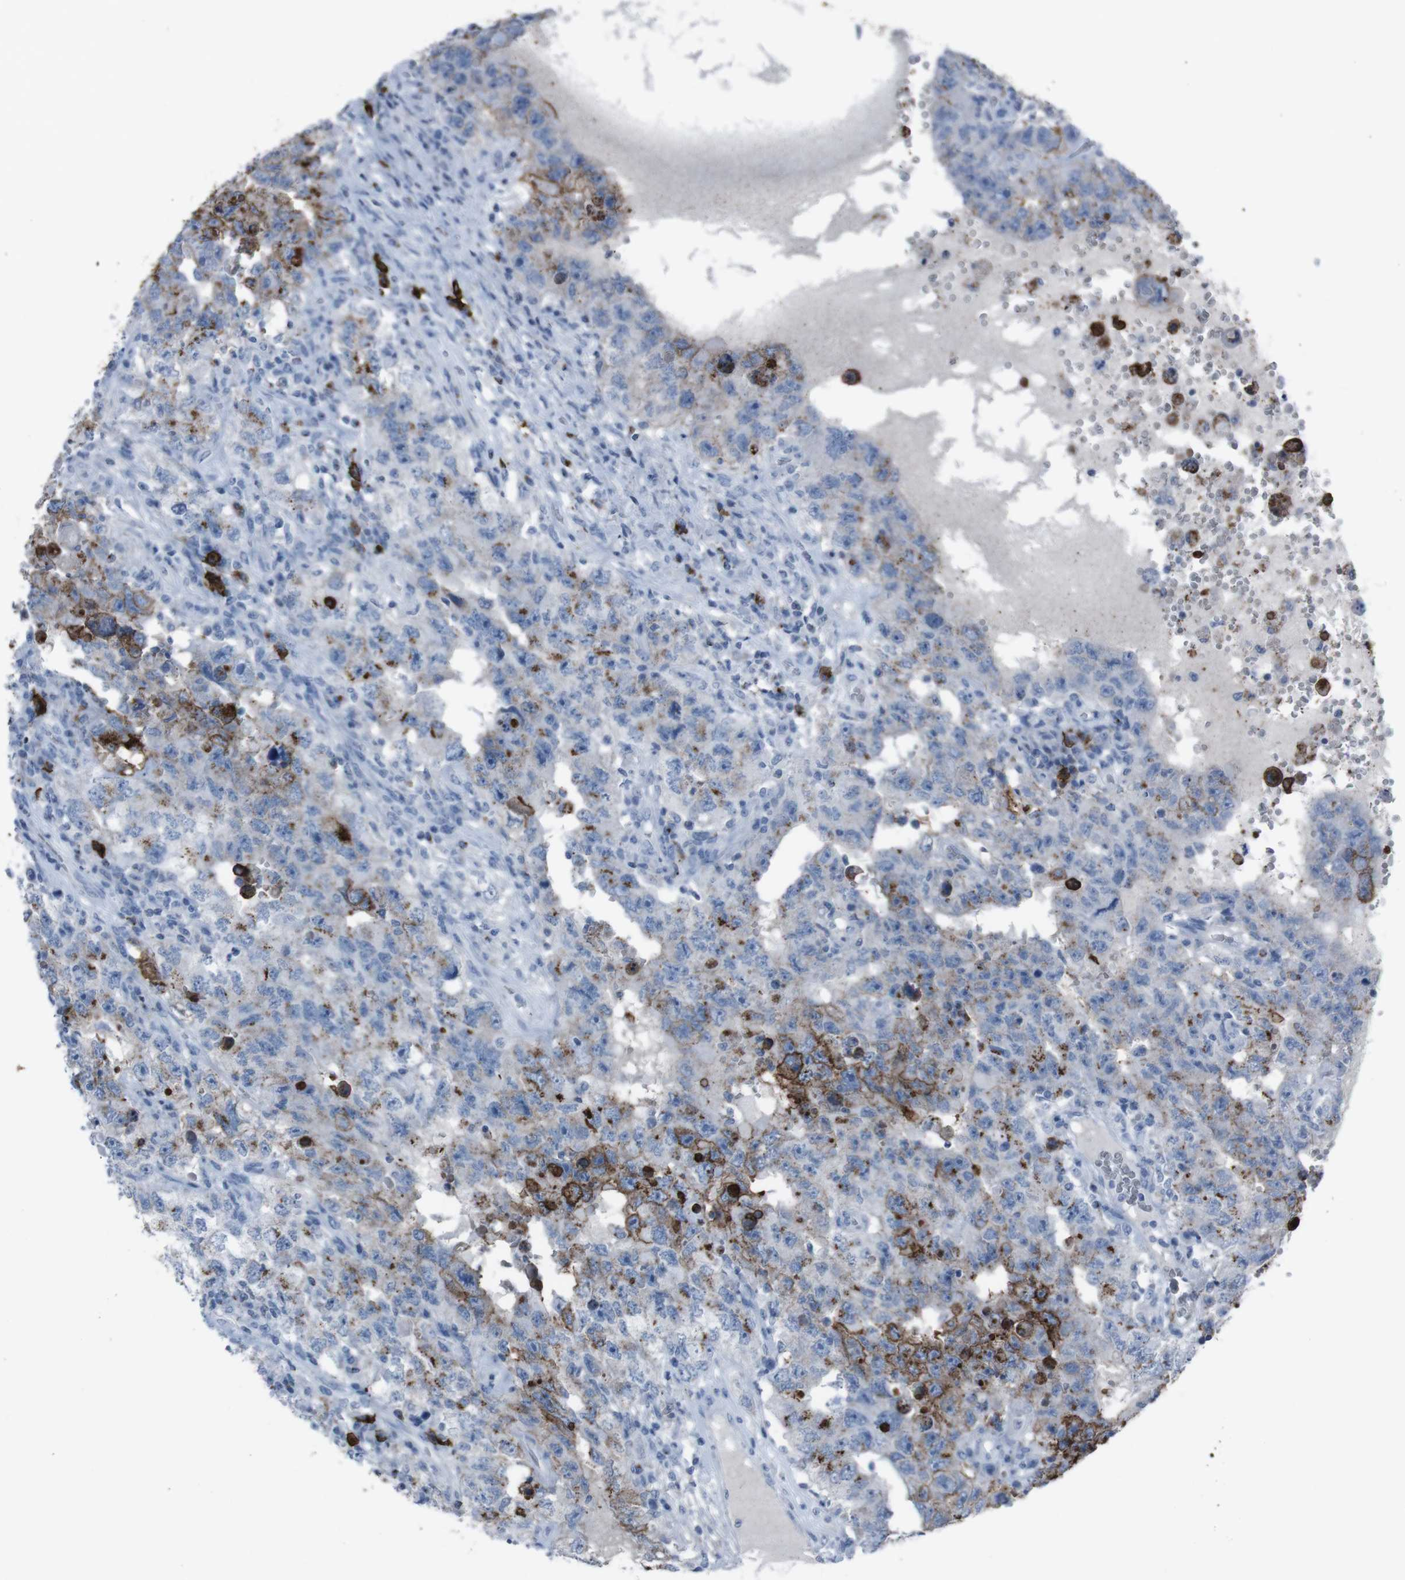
{"staining": {"intensity": "moderate", "quantity": "<25%", "location": "cytoplasmic/membranous"}, "tissue": "testis cancer", "cell_type": "Tumor cells", "image_type": "cancer", "snomed": [{"axis": "morphology", "description": "Carcinoma, Embryonal, NOS"}, {"axis": "topography", "description": "Testis"}], "caption": "Embryonal carcinoma (testis) was stained to show a protein in brown. There is low levels of moderate cytoplasmic/membranous expression in about <25% of tumor cells. Ihc stains the protein in brown and the nuclei are stained blue.", "gene": "ST6GAL1", "patient": {"sex": "male", "age": 26}}